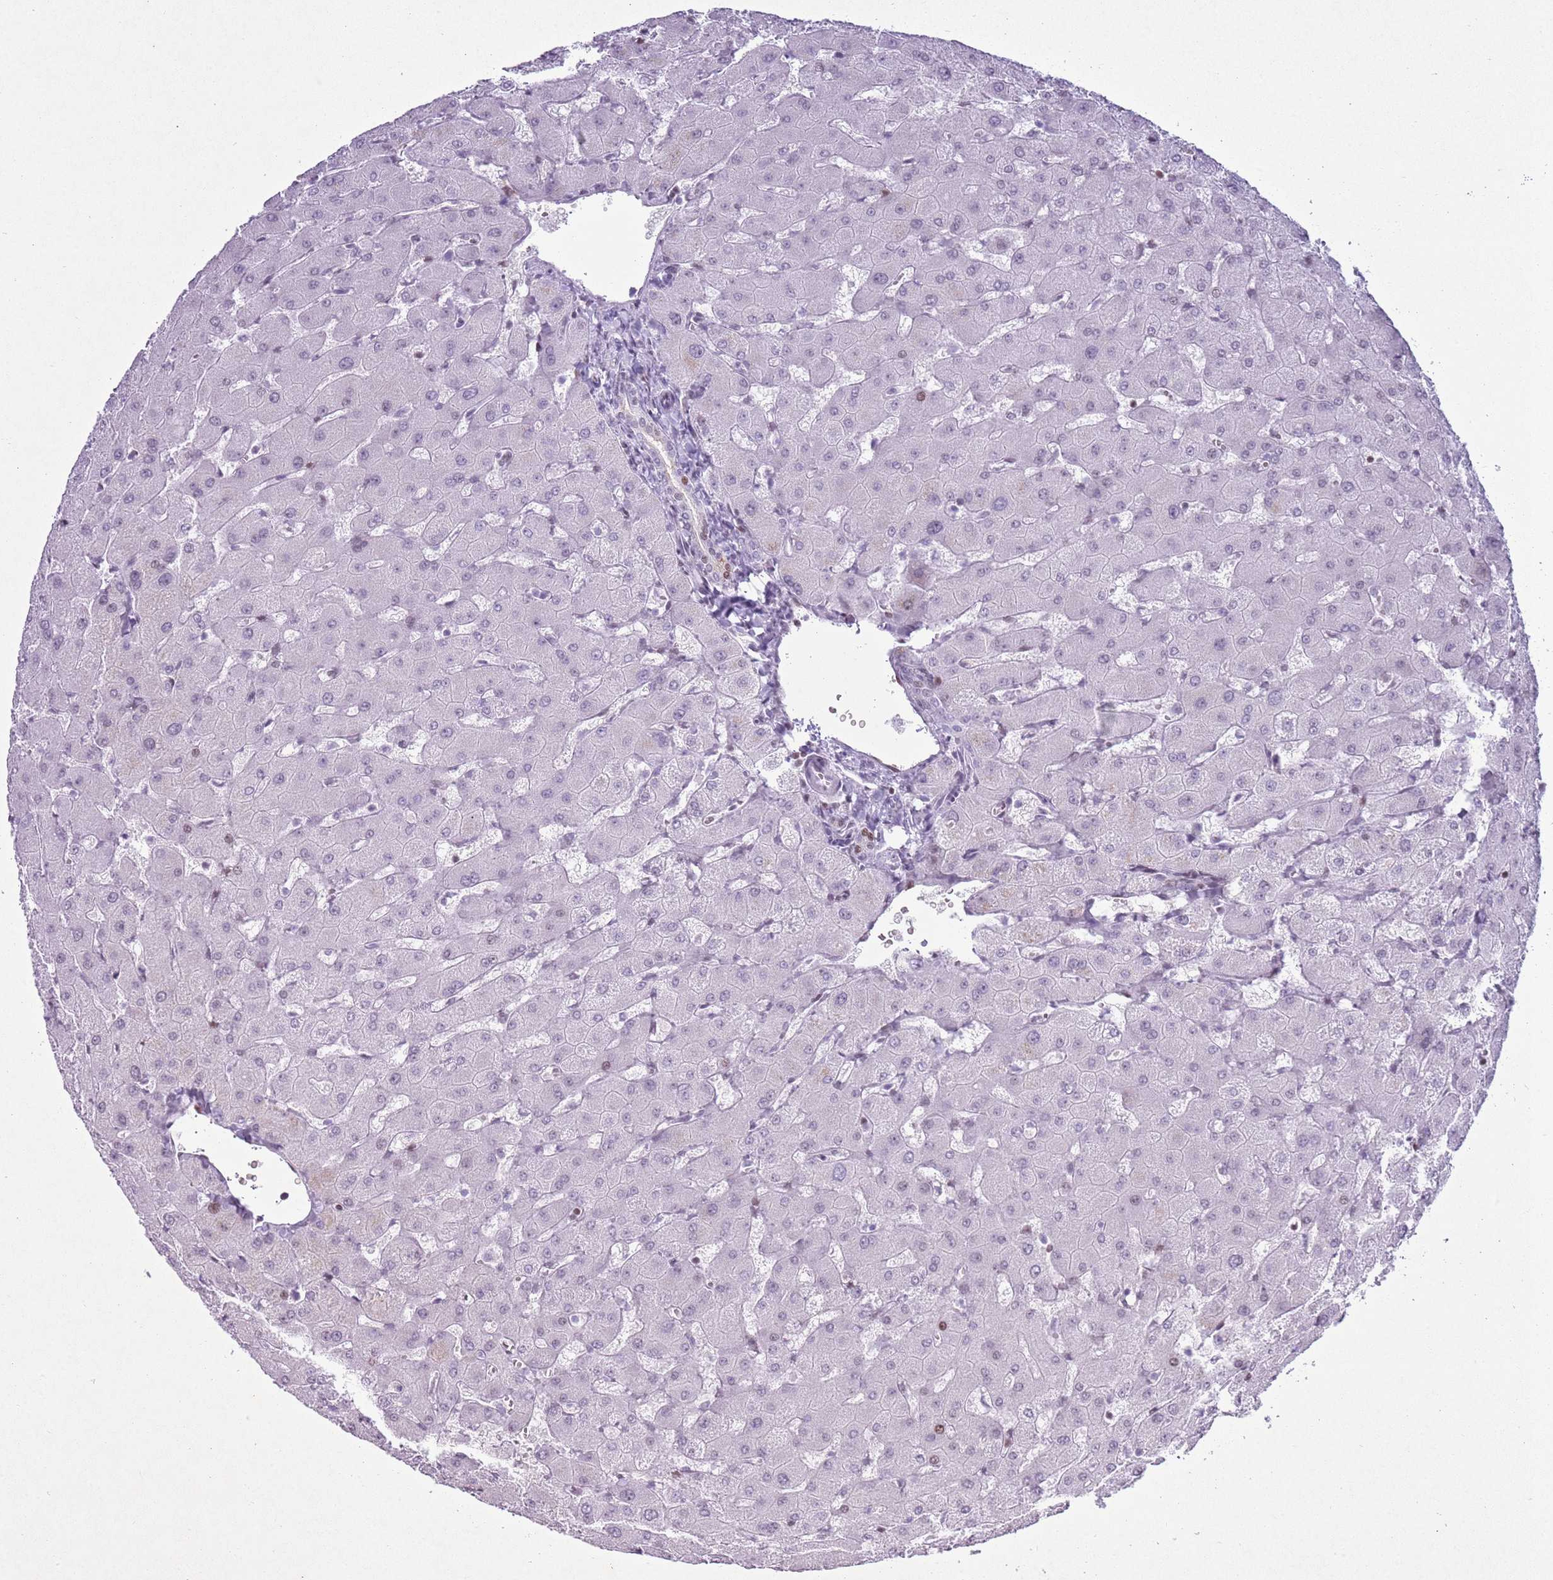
{"staining": {"intensity": "negative", "quantity": "none", "location": "none"}, "tissue": "liver", "cell_type": "Cholangiocytes", "image_type": "normal", "snomed": [{"axis": "morphology", "description": "Normal tissue, NOS"}, {"axis": "topography", "description": "Liver"}], "caption": "Immunohistochemistry photomicrograph of normal human liver stained for a protein (brown), which displays no positivity in cholangiocytes. (Brightfield microscopy of DAB (3,3'-diaminobenzidine) immunohistochemistry (IHC) at high magnification).", "gene": "ASIP", "patient": {"sex": "female", "age": 63}}